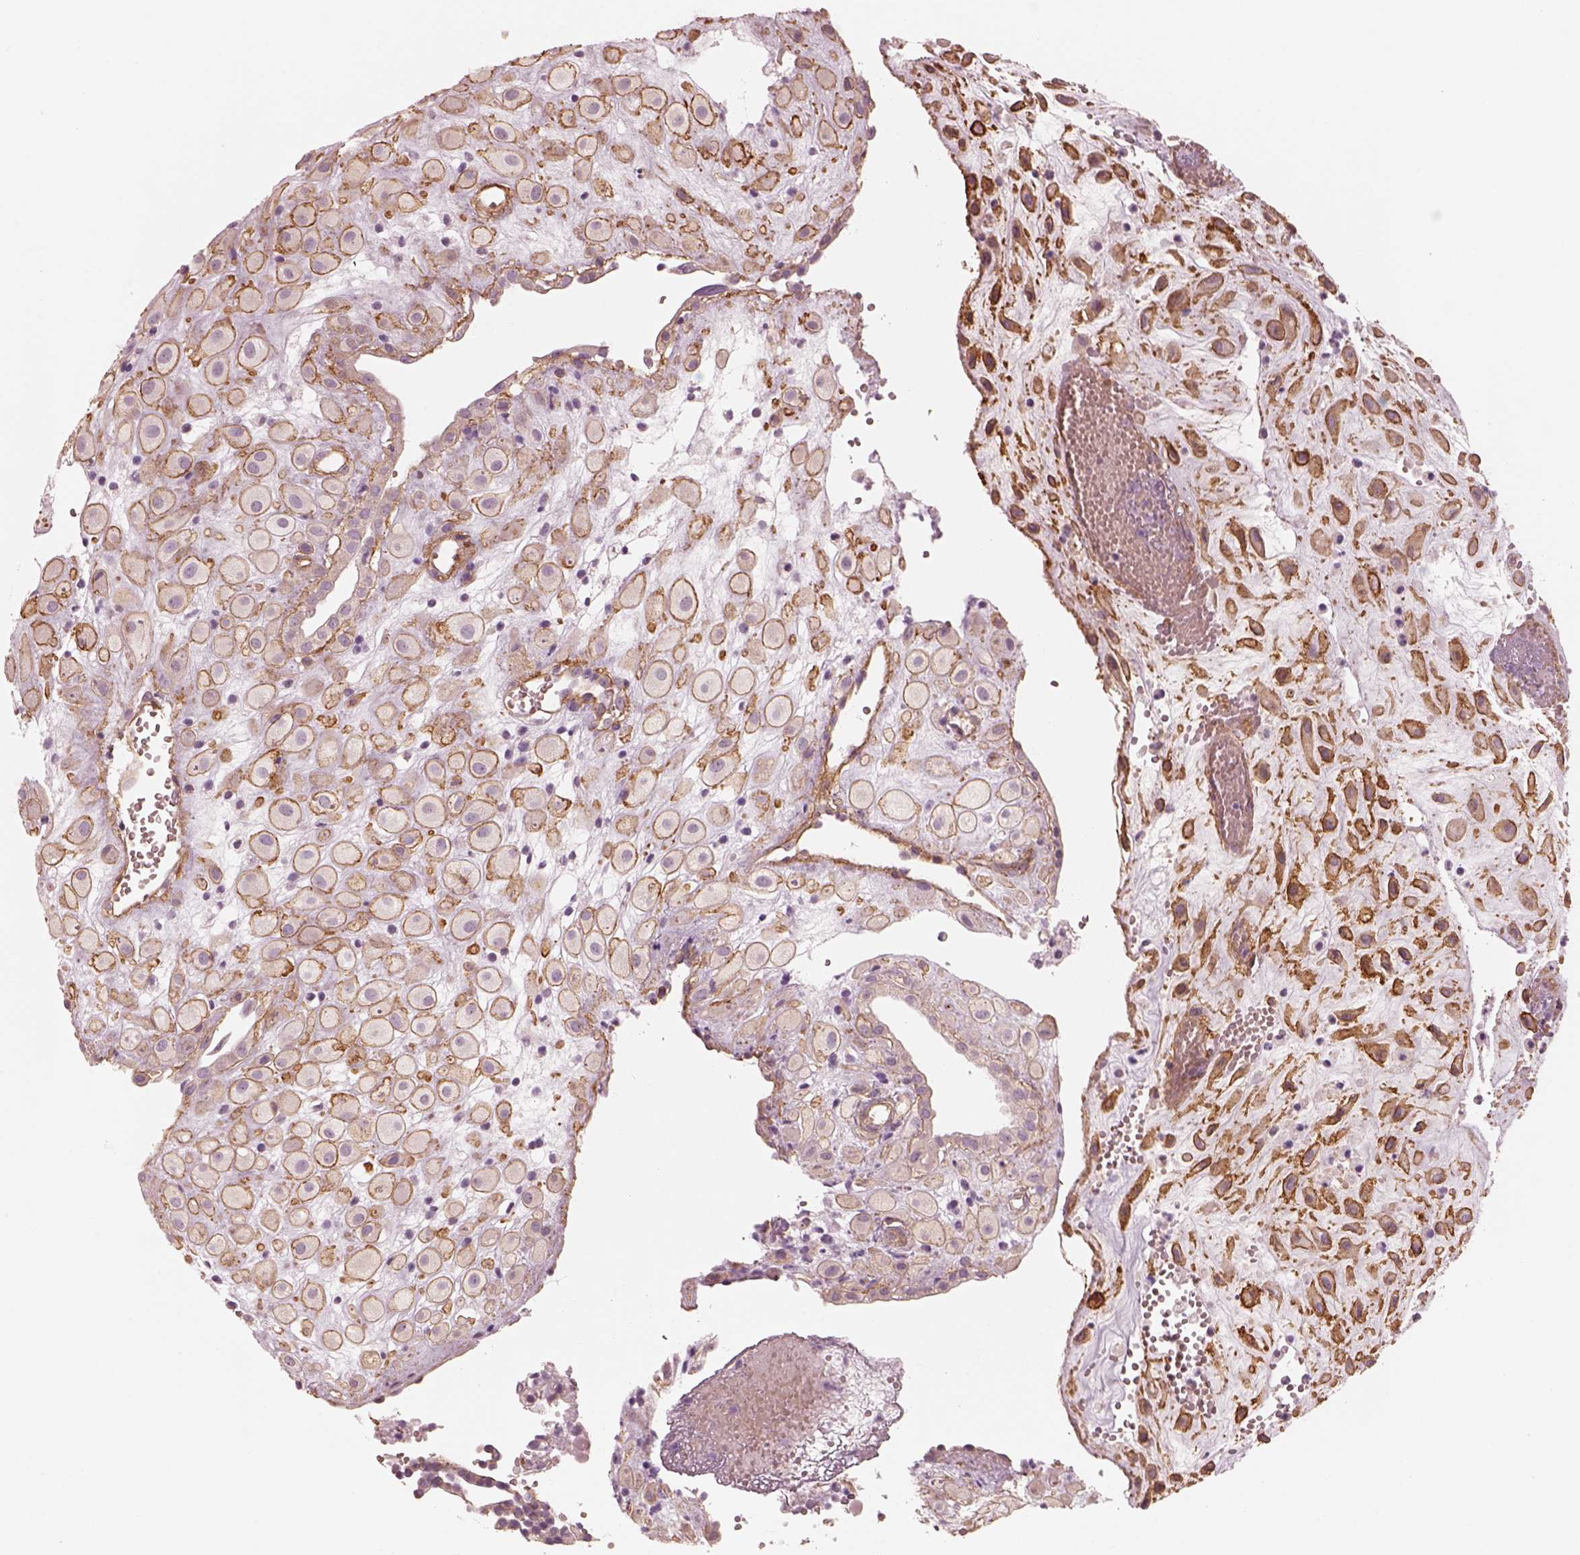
{"staining": {"intensity": "strong", "quantity": ">75%", "location": "cytoplasmic/membranous"}, "tissue": "placenta", "cell_type": "Decidual cells", "image_type": "normal", "snomed": [{"axis": "morphology", "description": "Normal tissue, NOS"}, {"axis": "topography", "description": "Placenta"}], "caption": "Placenta stained with immunohistochemistry displays strong cytoplasmic/membranous positivity in approximately >75% of decidual cells.", "gene": "CRYM", "patient": {"sex": "female", "age": 24}}